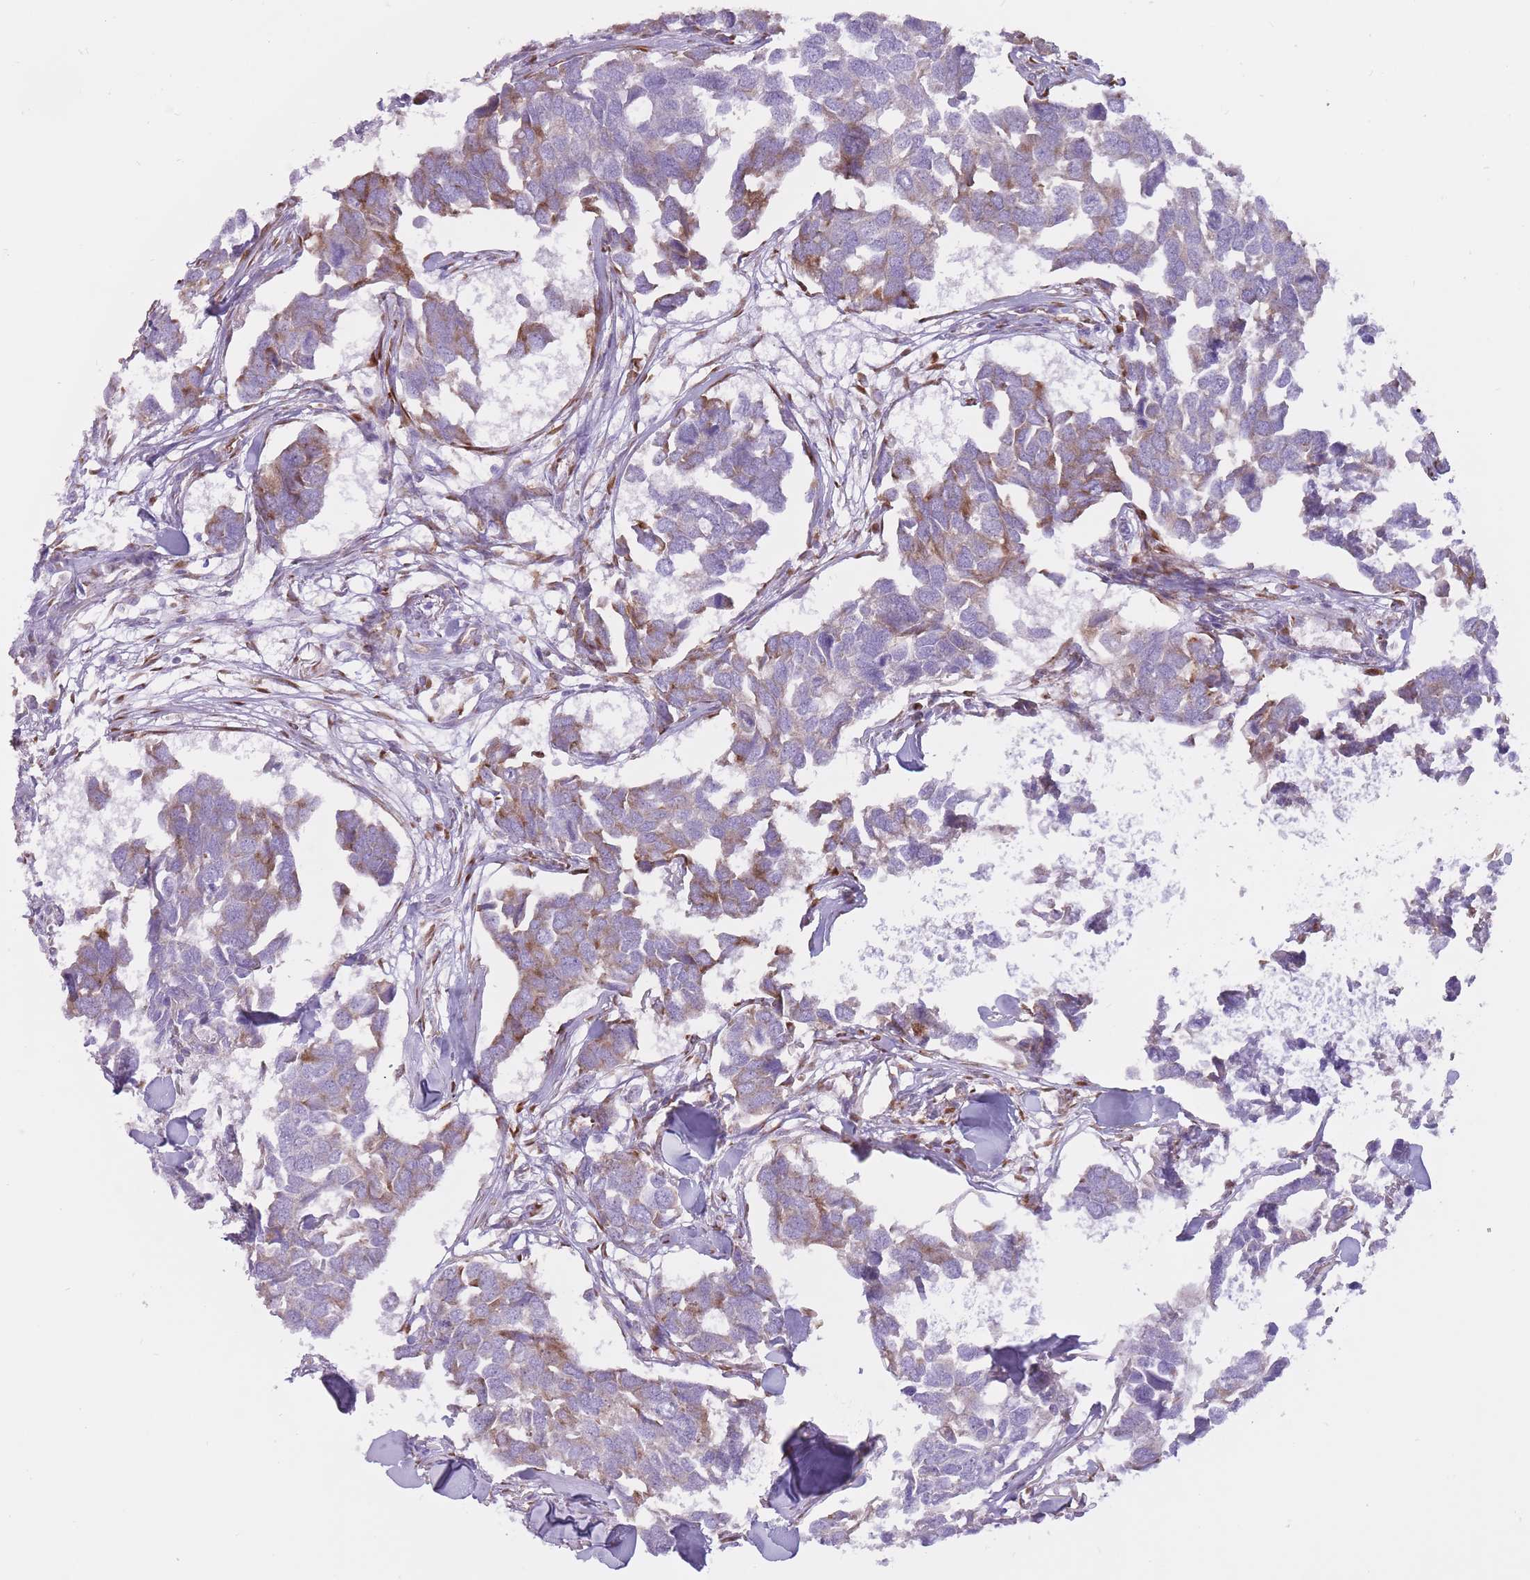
{"staining": {"intensity": "moderate", "quantity": "25%-75%", "location": "cytoplasmic/membranous"}, "tissue": "breast cancer", "cell_type": "Tumor cells", "image_type": "cancer", "snomed": [{"axis": "morphology", "description": "Duct carcinoma"}, {"axis": "topography", "description": "Breast"}], "caption": "The immunohistochemical stain shows moderate cytoplasmic/membranous staining in tumor cells of breast cancer (invasive ductal carcinoma) tissue.", "gene": "RPL18", "patient": {"sex": "female", "age": 83}}